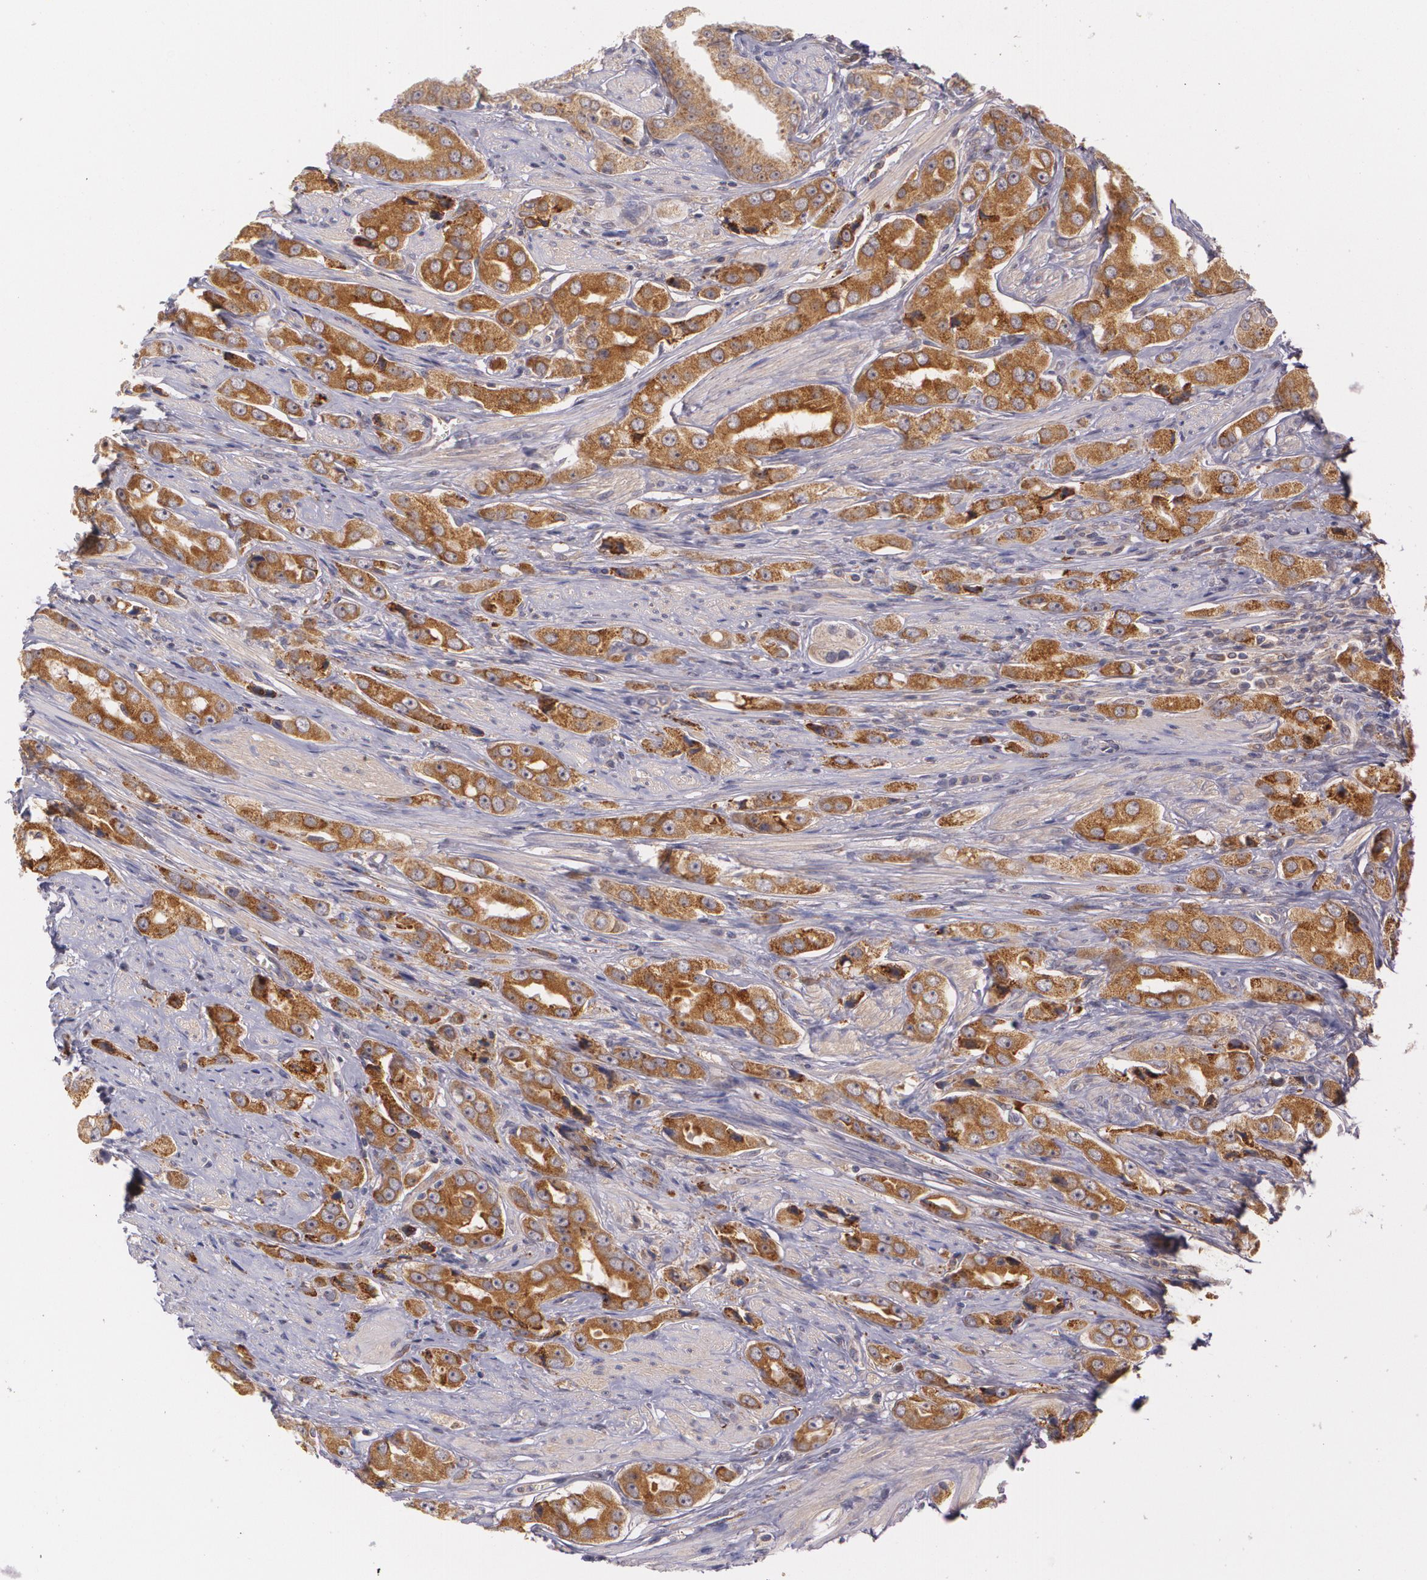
{"staining": {"intensity": "moderate", "quantity": ">75%", "location": "cytoplasmic/membranous"}, "tissue": "prostate cancer", "cell_type": "Tumor cells", "image_type": "cancer", "snomed": [{"axis": "morphology", "description": "Adenocarcinoma, Medium grade"}, {"axis": "topography", "description": "Prostate"}], "caption": "A medium amount of moderate cytoplasmic/membranous expression is seen in about >75% of tumor cells in prostate cancer (adenocarcinoma (medium-grade)) tissue. The staining was performed using DAB to visualize the protein expression in brown, while the nuclei were stained in blue with hematoxylin (Magnification: 20x).", "gene": "CCL17", "patient": {"sex": "male", "age": 53}}